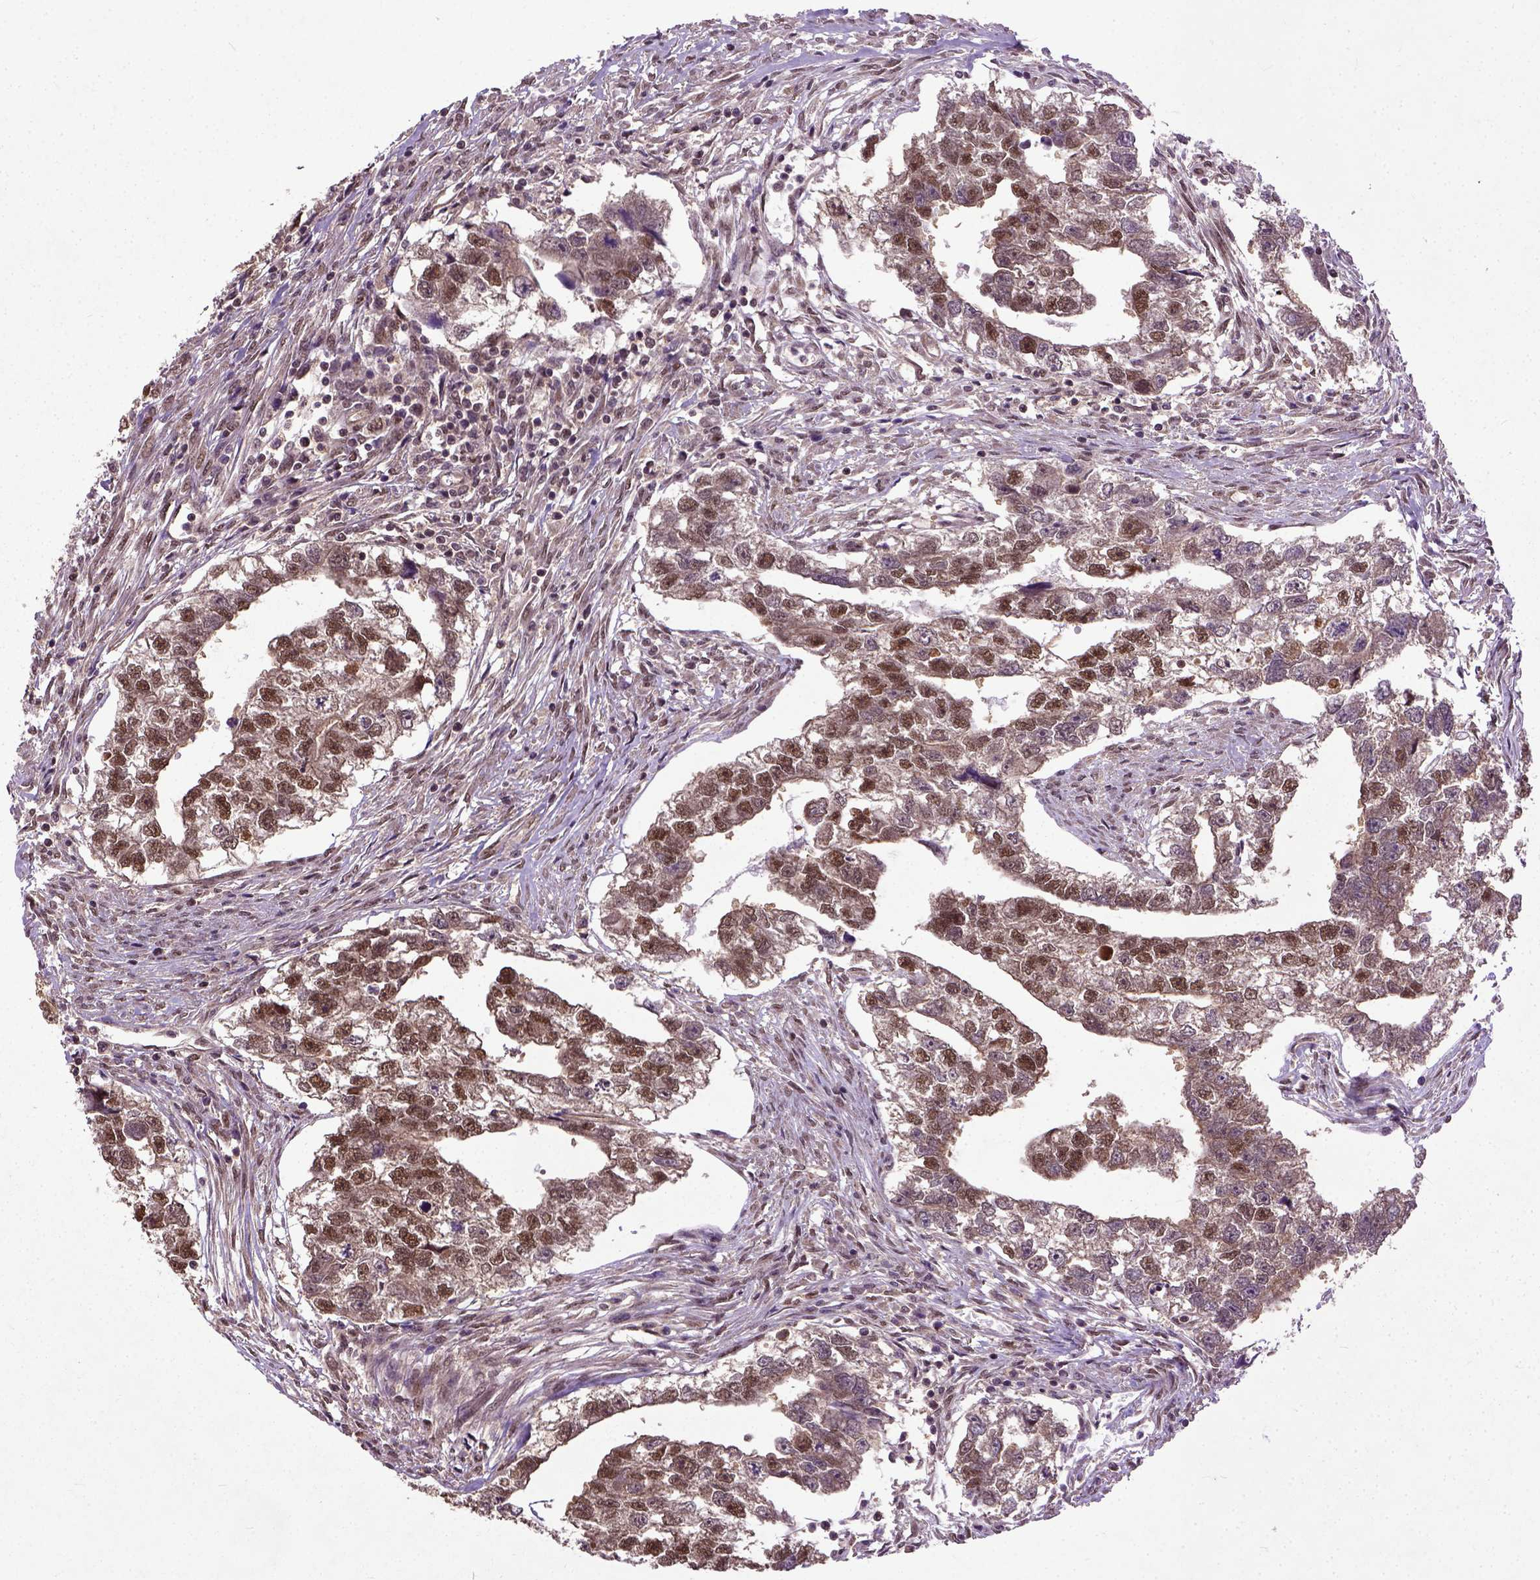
{"staining": {"intensity": "strong", "quantity": ">75%", "location": "cytoplasmic/membranous,nuclear"}, "tissue": "testis cancer", "cell_type": "Tumor cells", "image_type": "cancer", "snomed": [{"axis": "morphology", "description": "Carcinoma, Embryonal, NOS"}, {"axis": "morphology", "description": "Teratoma, malignant, NOS"}, {"axis": "topography", "description": "Testis"}], "caption": "Immunohistochemistry (IHC) micrograph of testis cancer (teratoma (malignant)) stained for a protein (brown), which exhibits high levels of strong cytoplasmic/membranous and nuclear positivity in approximately >75% of tumor cells.", "gene": "UBA3", "patient": {"sex": "male", "age": 44}}